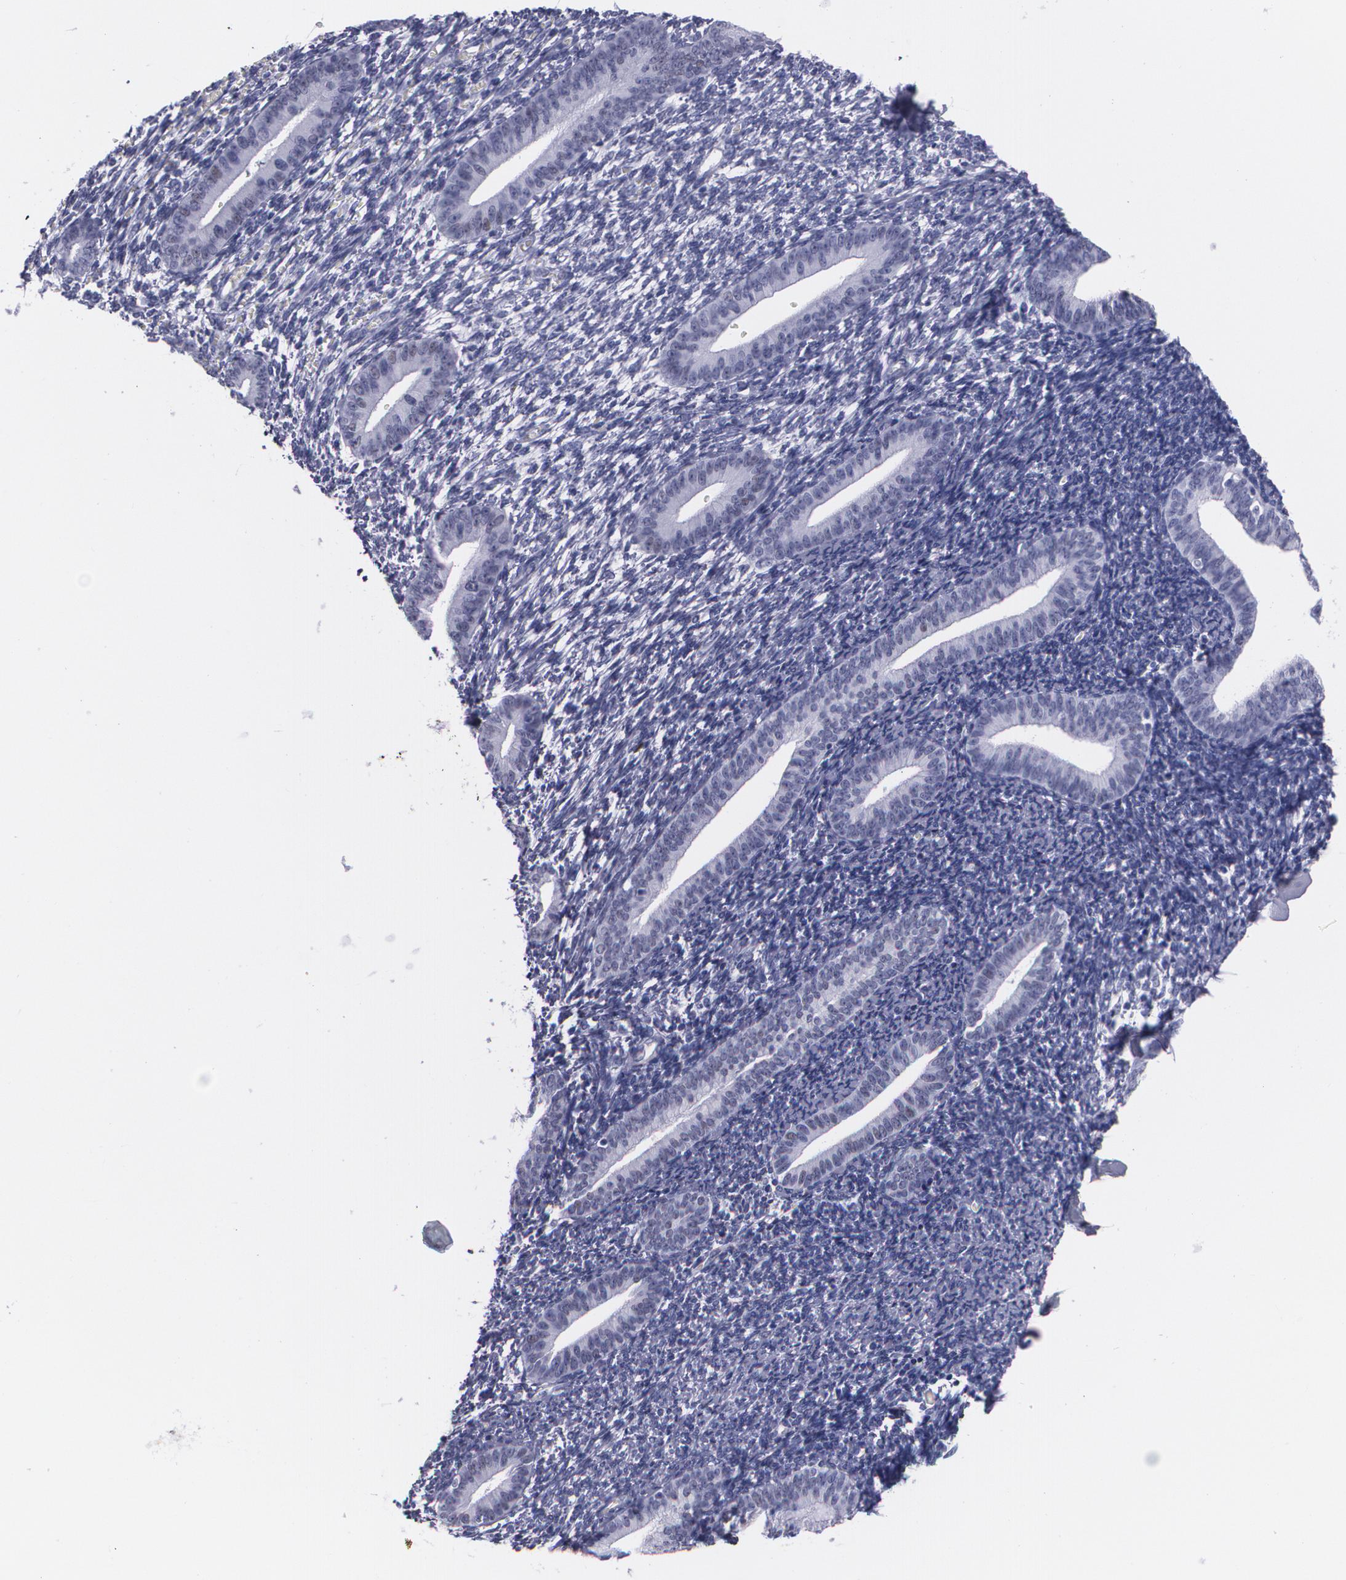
{"staining": {"intensity": "negative", "quantity": "none", "location": "none"}, "tissue": "endometrium", "cell_type": "Cells in endometrial stroma", "image_type": "normal", "snomed": [{"axis": "morphology", "description": "Normal tissue, NOS"}, {"axis": "topography", "description": "Smooth muscle"}, {"axis": "topography", "description": "Endometrium"}], "caption": "DAB (3,3'-diaminobenzidine) immunohistochemical staining of unremarkable human endometrium shows no significant expression in cells in endometrial stroma.", "gene": "TP53", "patient": {"sex": "female", "age": 57}}